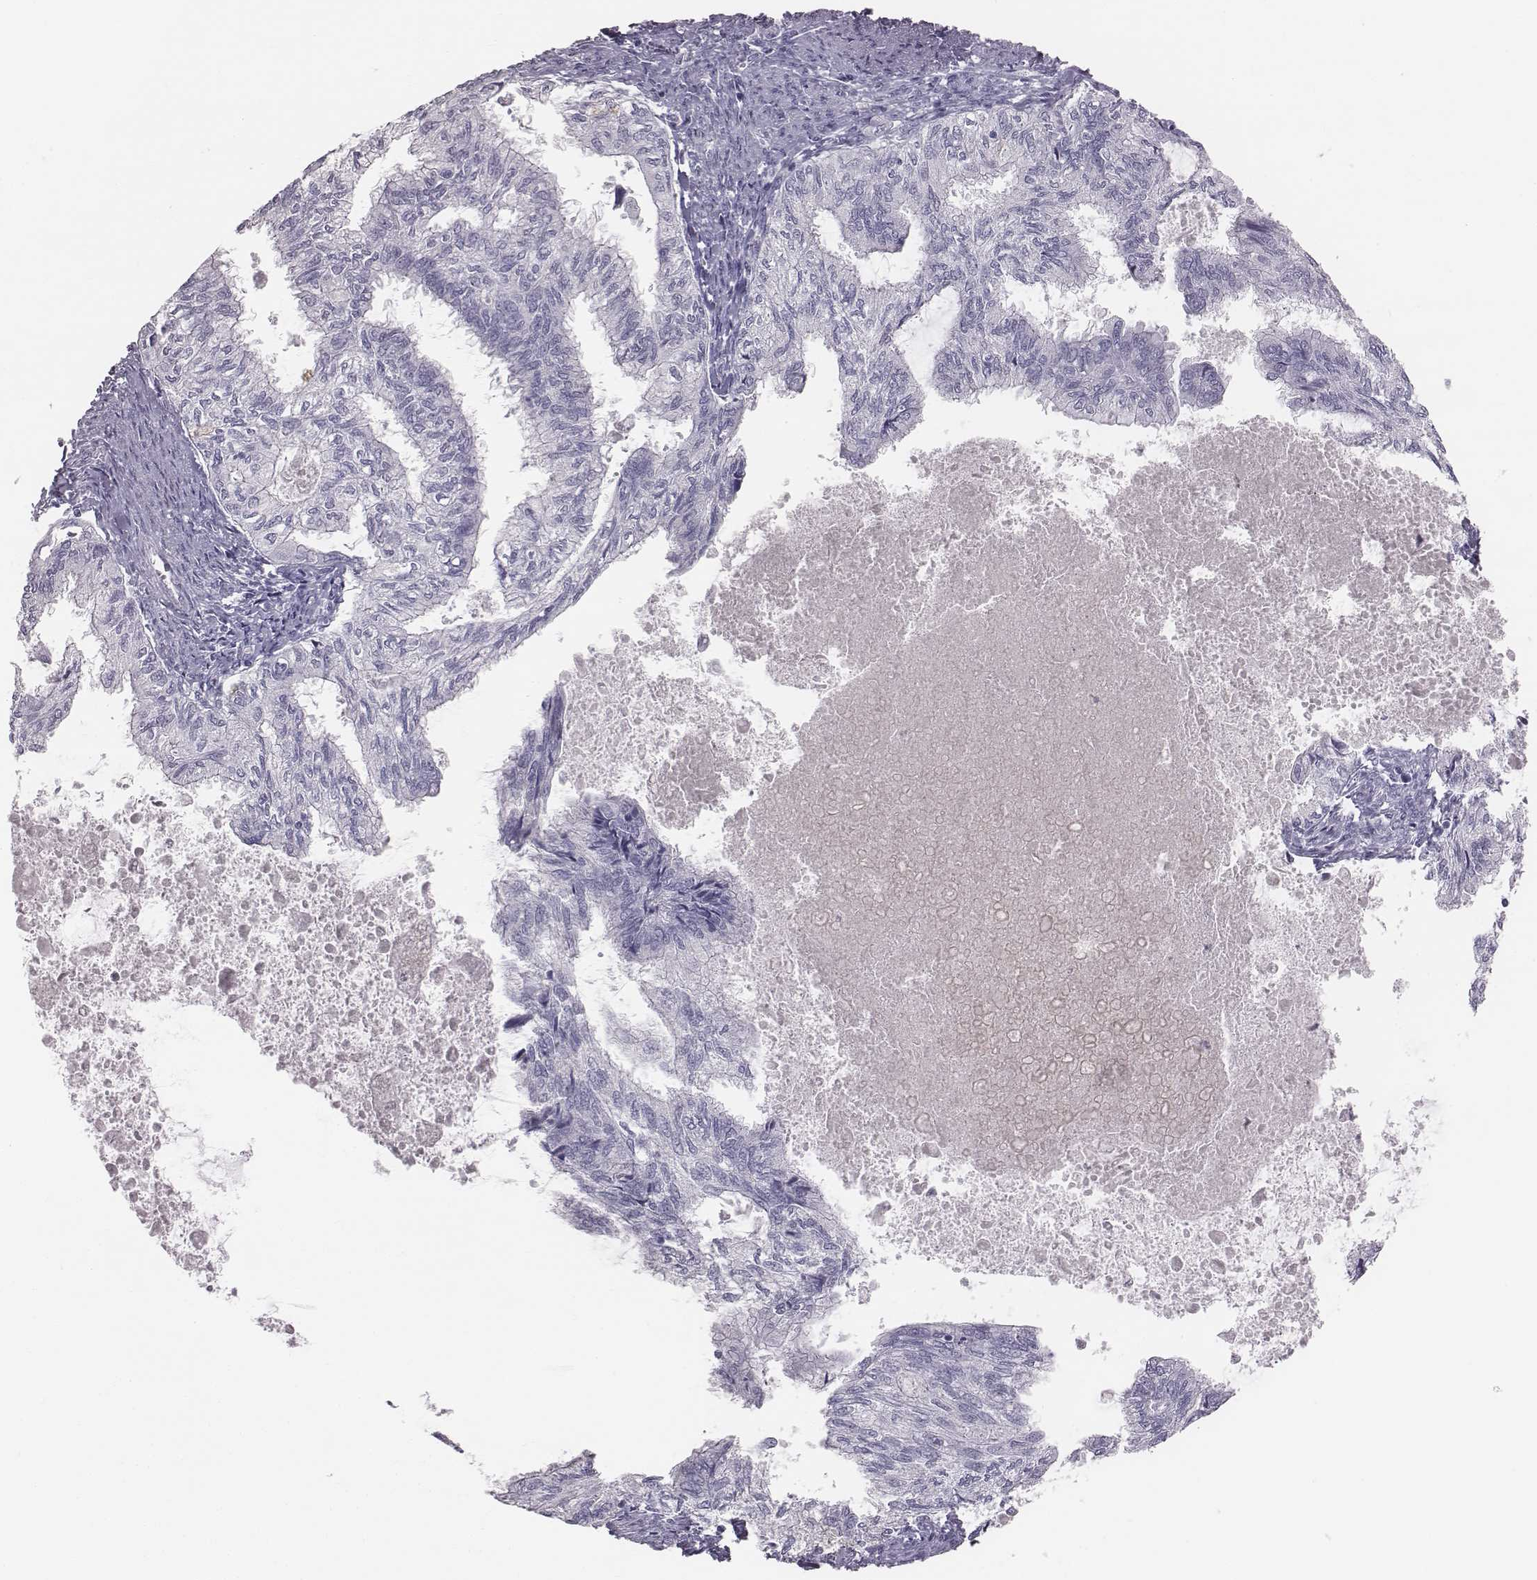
{"staining": {"intensity": "negative", "quantity": "none", "location": "none"}, "tissue": "endometrial cancer", "cell_type": "Tumor cells", "image_type": "cancer", "snomed": [{"axis": "morphology", "description": "Adenocarcinoma, NOS"}, {"axis": "topography", "description": "Endometrium"}], "caption": "Tumor cells are negative for protein expression in human endometrial cancer.", "gene": "C6orf58", "patient": {"sex": "female", "age": 86}}